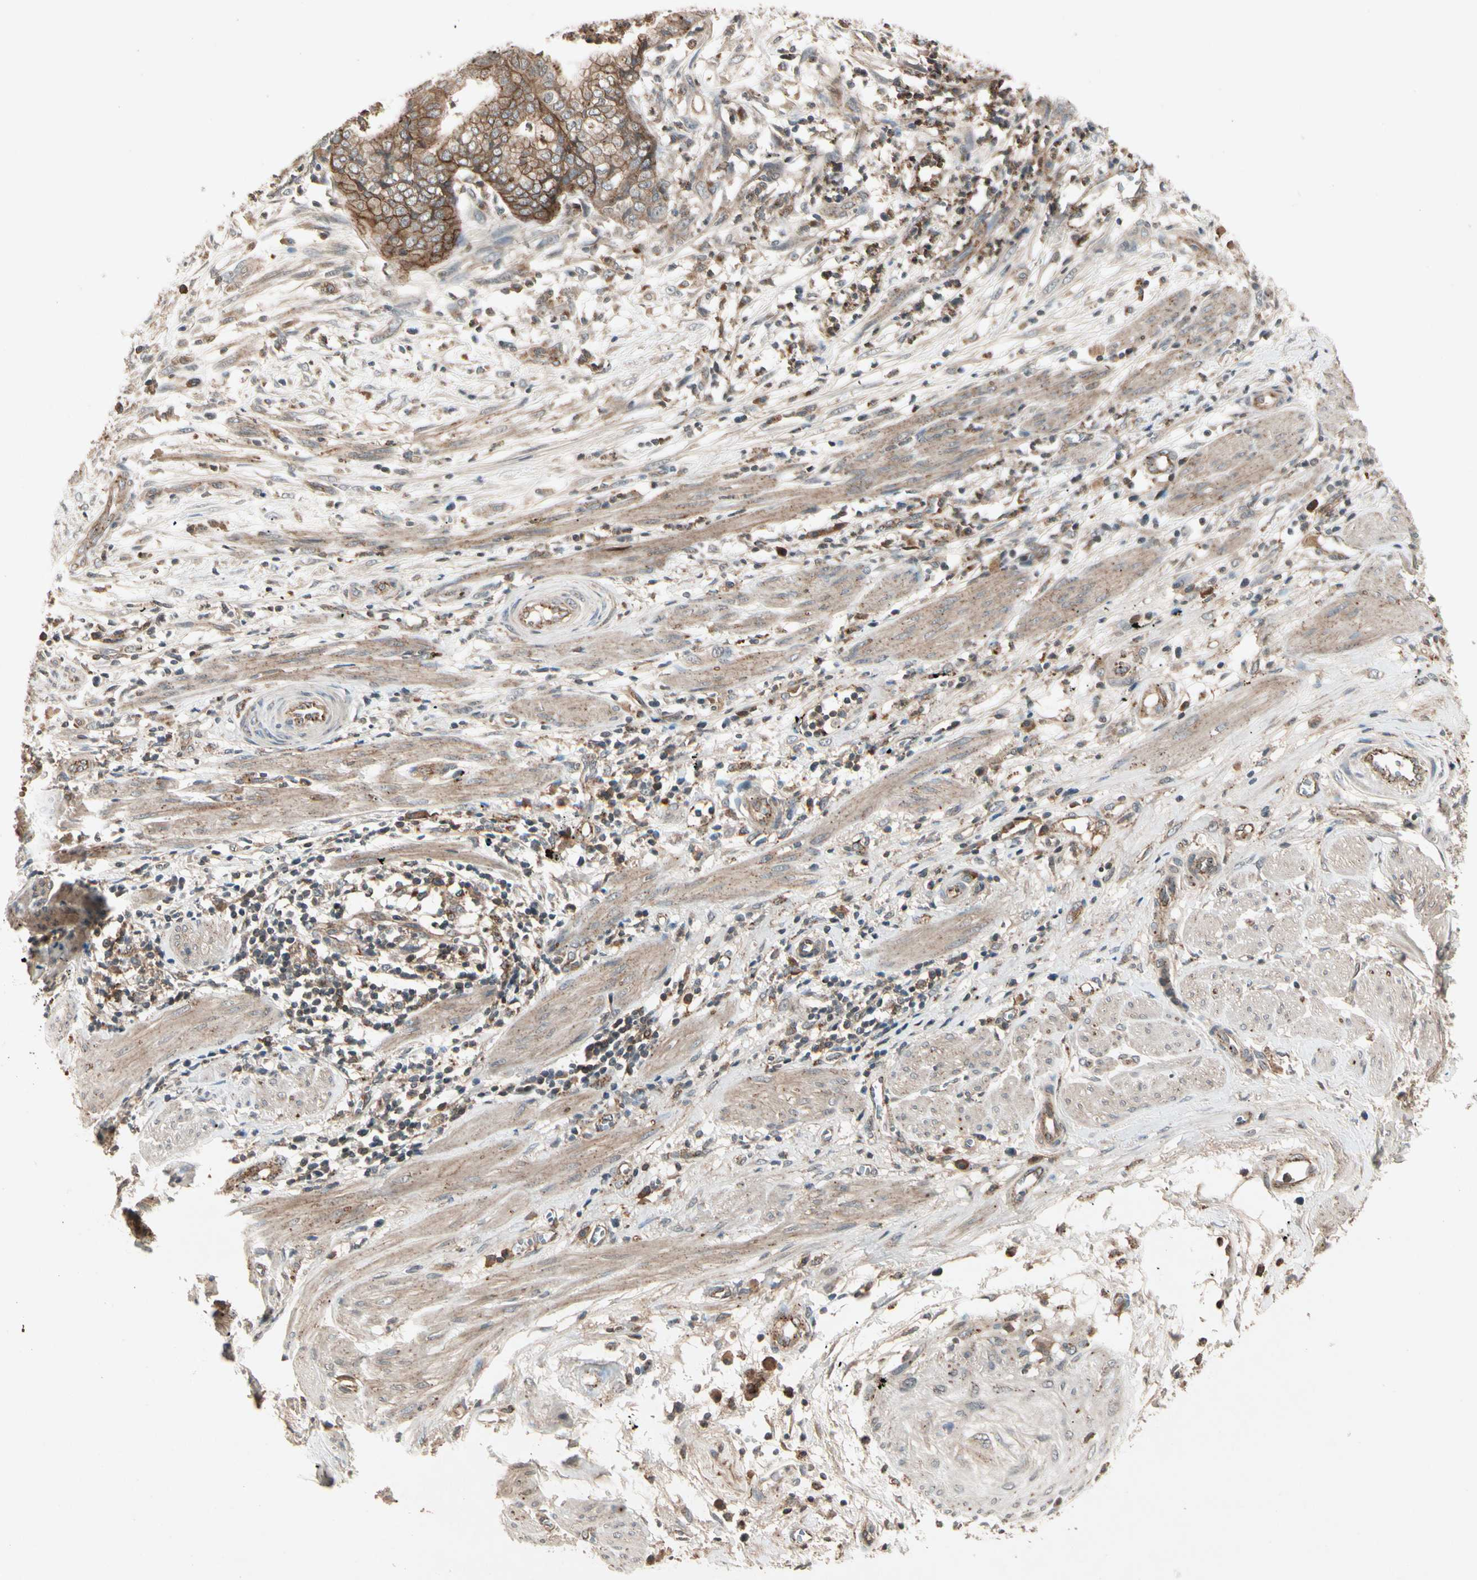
{"staining": {"intensity": "moderate", "quantity": ">75%", "location": "cytoplasmic/membranous"}, "tissue": "endometrial cancer", "cell_type": "Tumor cells", "image_type": "cancer", "snomed": [{"axis": "morphology", "description": "Necrosis, NOS"}, {"axis": "morphology", "description": "Adenocarcinoma, NOS"}, {"axis": "topography", "description": "Endometrium"}], "caption": "This is a photomicrograph of immunohistochemistry (IHC) staining of endometrial cancer, which shows moderate staining in the cytoplasmic/membranous of tumor cells.", "gene": "FLOT1", "patient": {"sex": "female", "age": 79}}